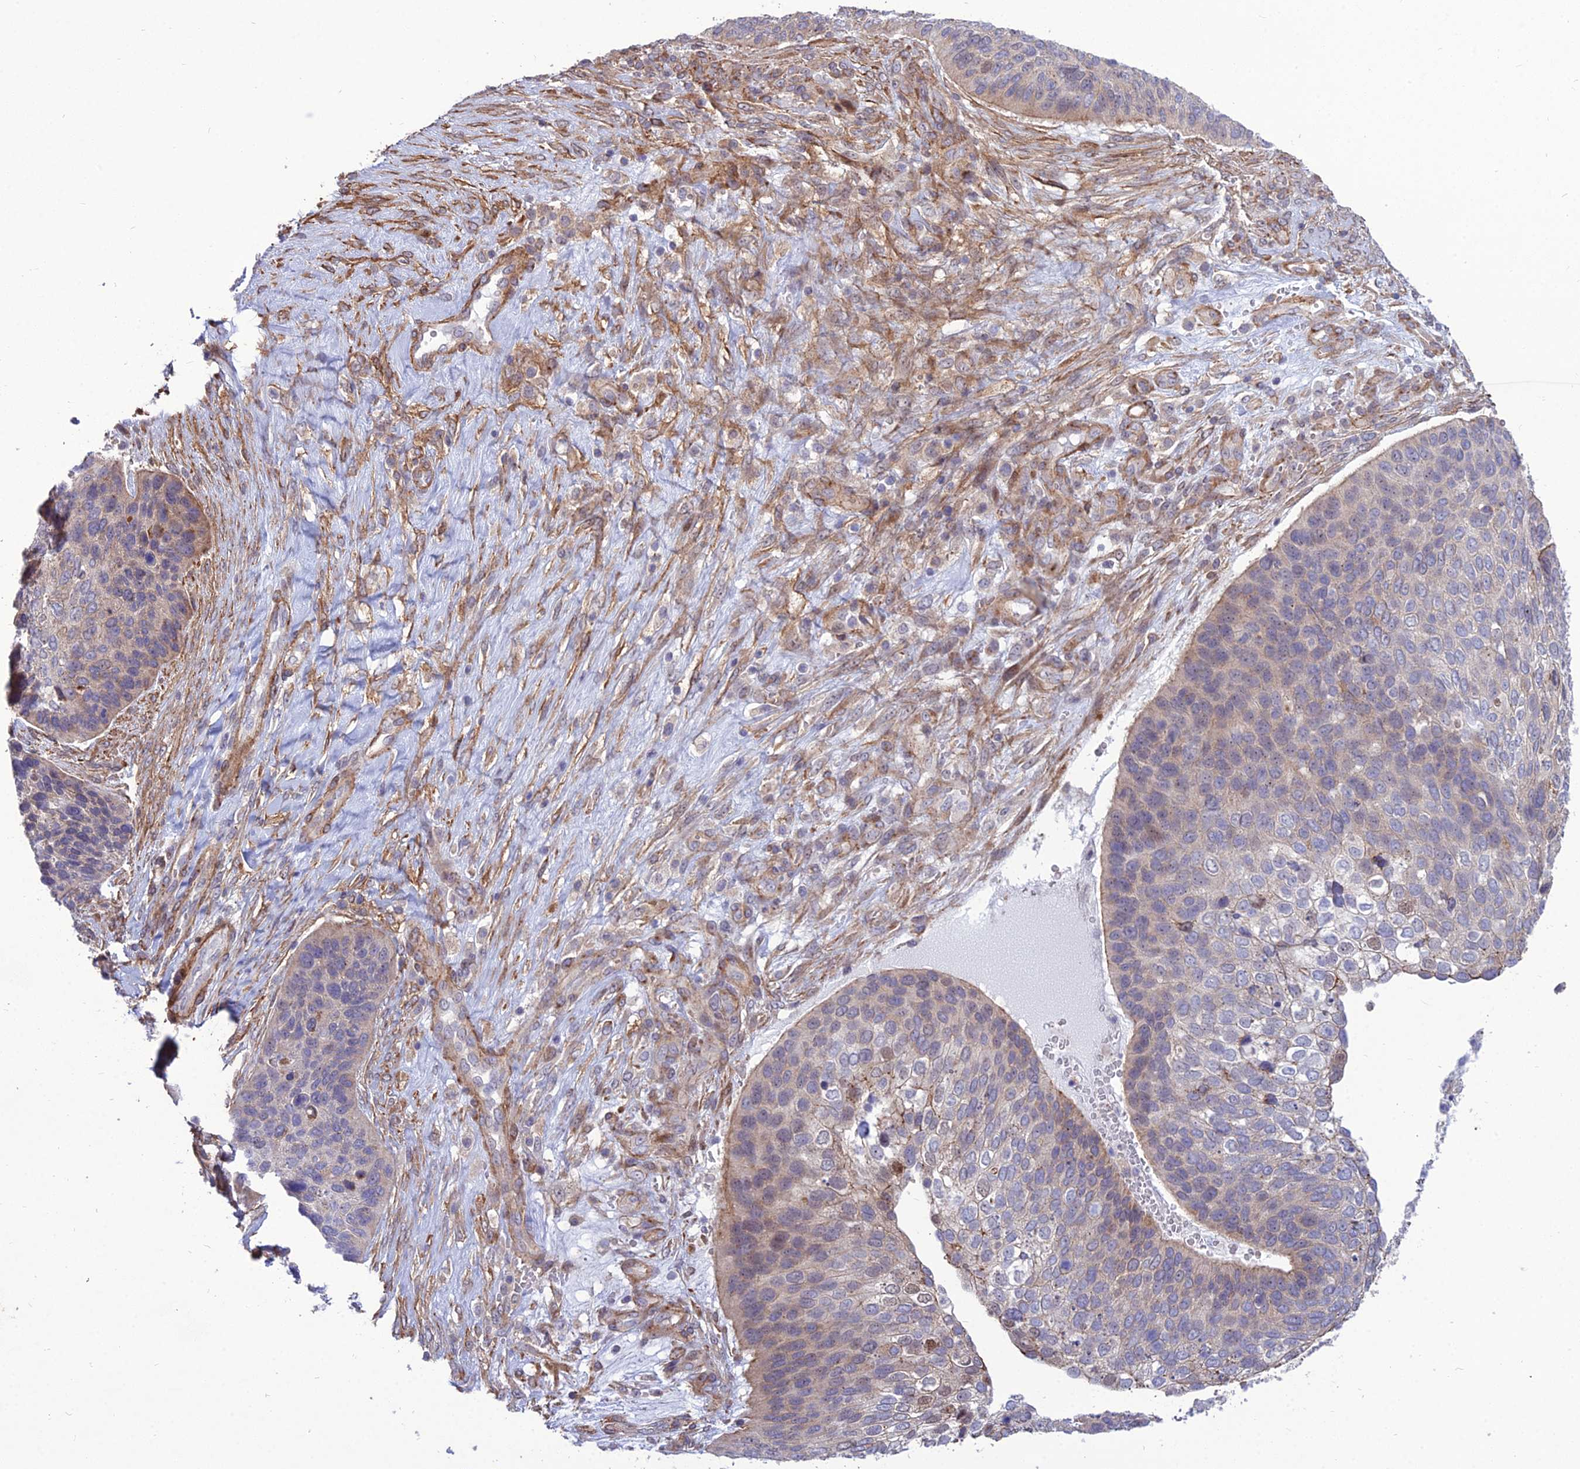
{"staining": {"intensity": "moderate", "quantity": "25%-75%", "location": "cytoplasmic/membranous,nuclear"}, "tissue": "skin cancer", "cell_type": "Tumor cells", "image_type": "cancer", "snomed": [{"axis": "morphology", "description": "Basal cell carcinoma"}, {"axis": "topography", "description": "Skin"}], "caption": "Immunohistochemical staining of skin basal cell carcinoma reveals medium levels of moderate cytoplasmic/membranous and nuclear staining in about 25%-75% of tumor cells.", "gene": "TSPYL2", "patient": {"sex": "female", "age": 74}}